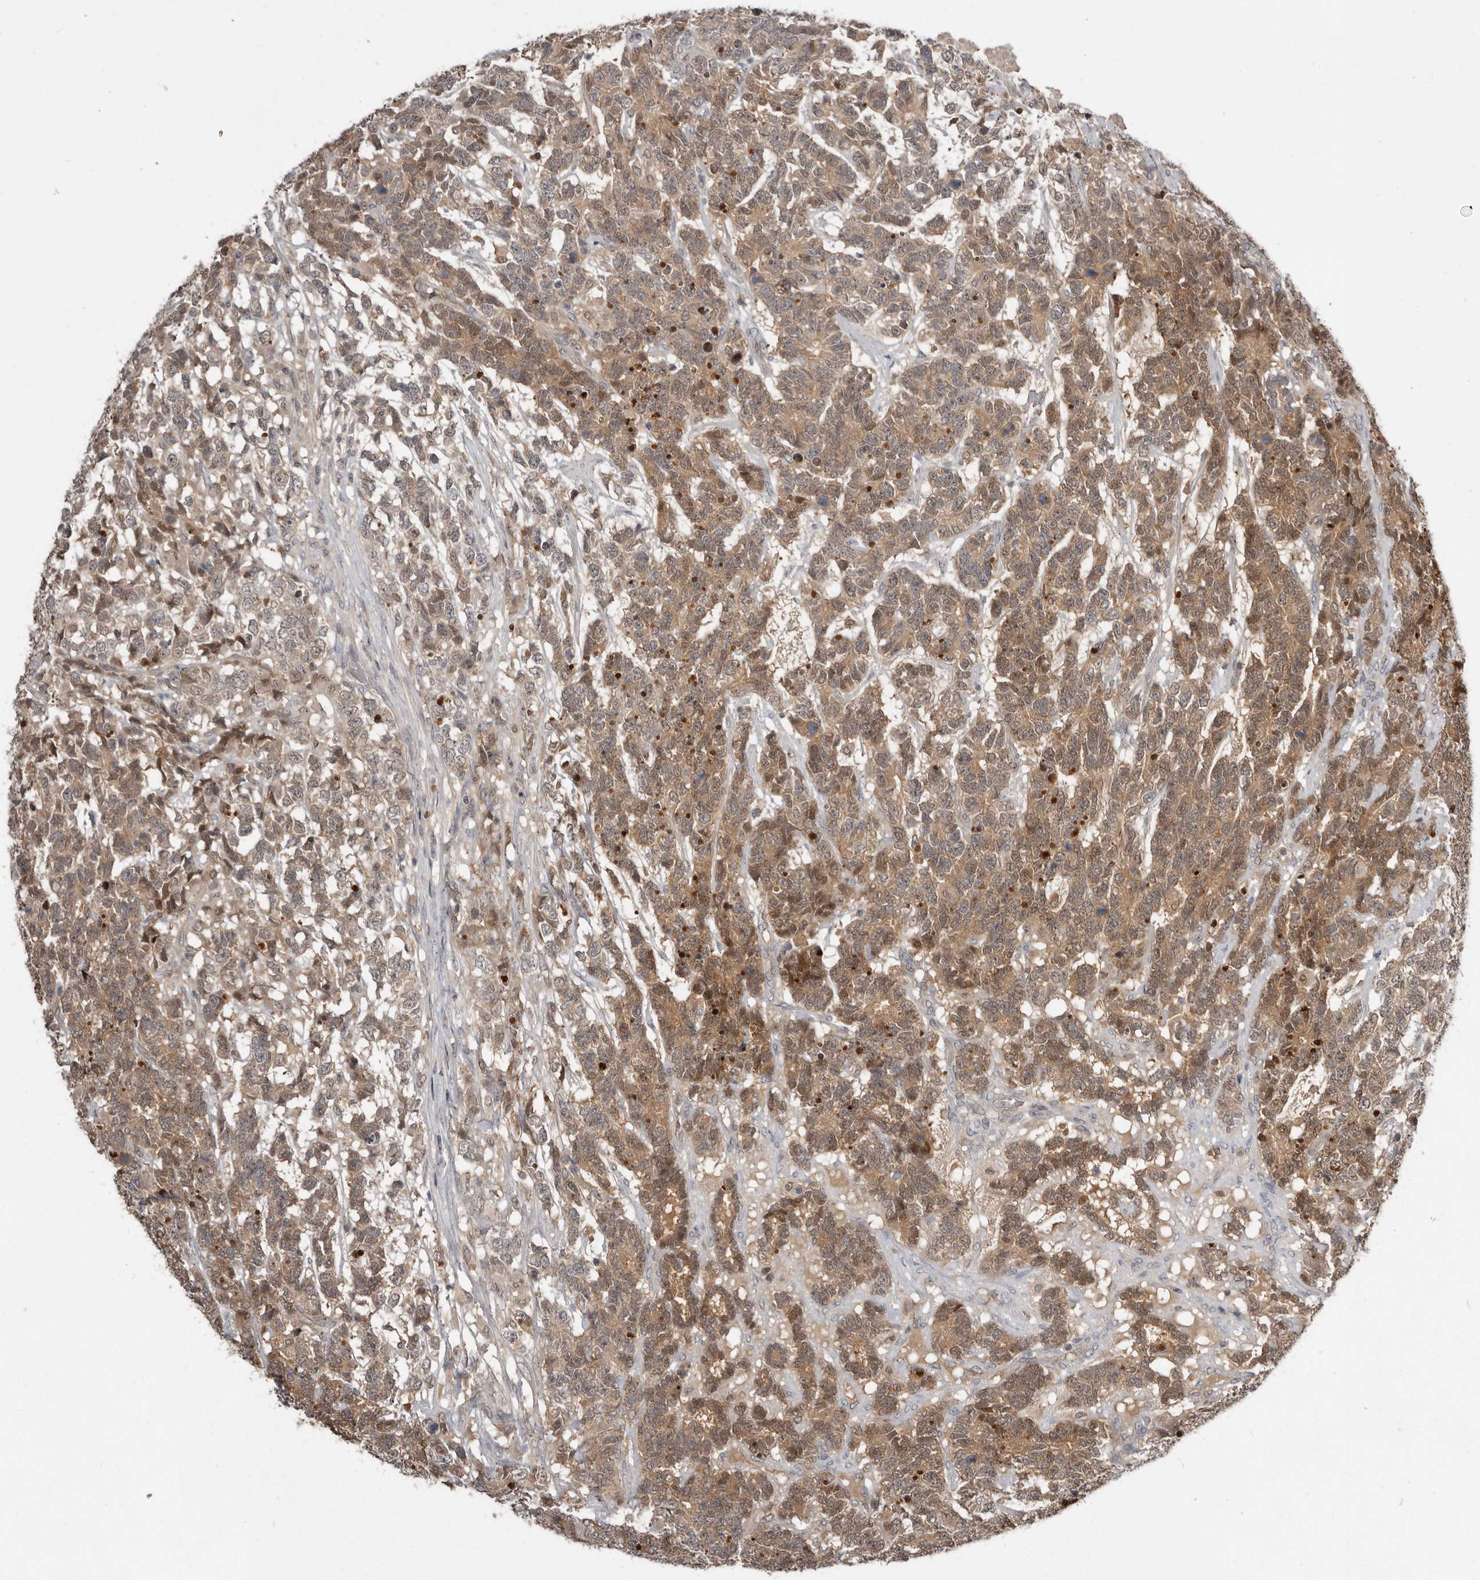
{"staining": {"intensity": "moderate", "quantity": ">75%", "location": "cytoplasmic/membranous"}, "tissue": "testis cancer", "cell_type": "Tumor cells", "image_type": "cancer", "snomed": [{"axis": "morphology", "description": "Carcinoma, Embryonal, NOS"}, {"axis": "topography", "description": "Testis"}], "caption": "This photomicrograph shows testis embryonal carcinoma stained with immunohistochemistry to label a protein in brown. The cytoplasmic/membranous of tumor cells show moderate positivity for the protein. Nuclei are counter-stained blue.", "gene": "RBKS", "patient": {"sex": "male", "age": 26}}